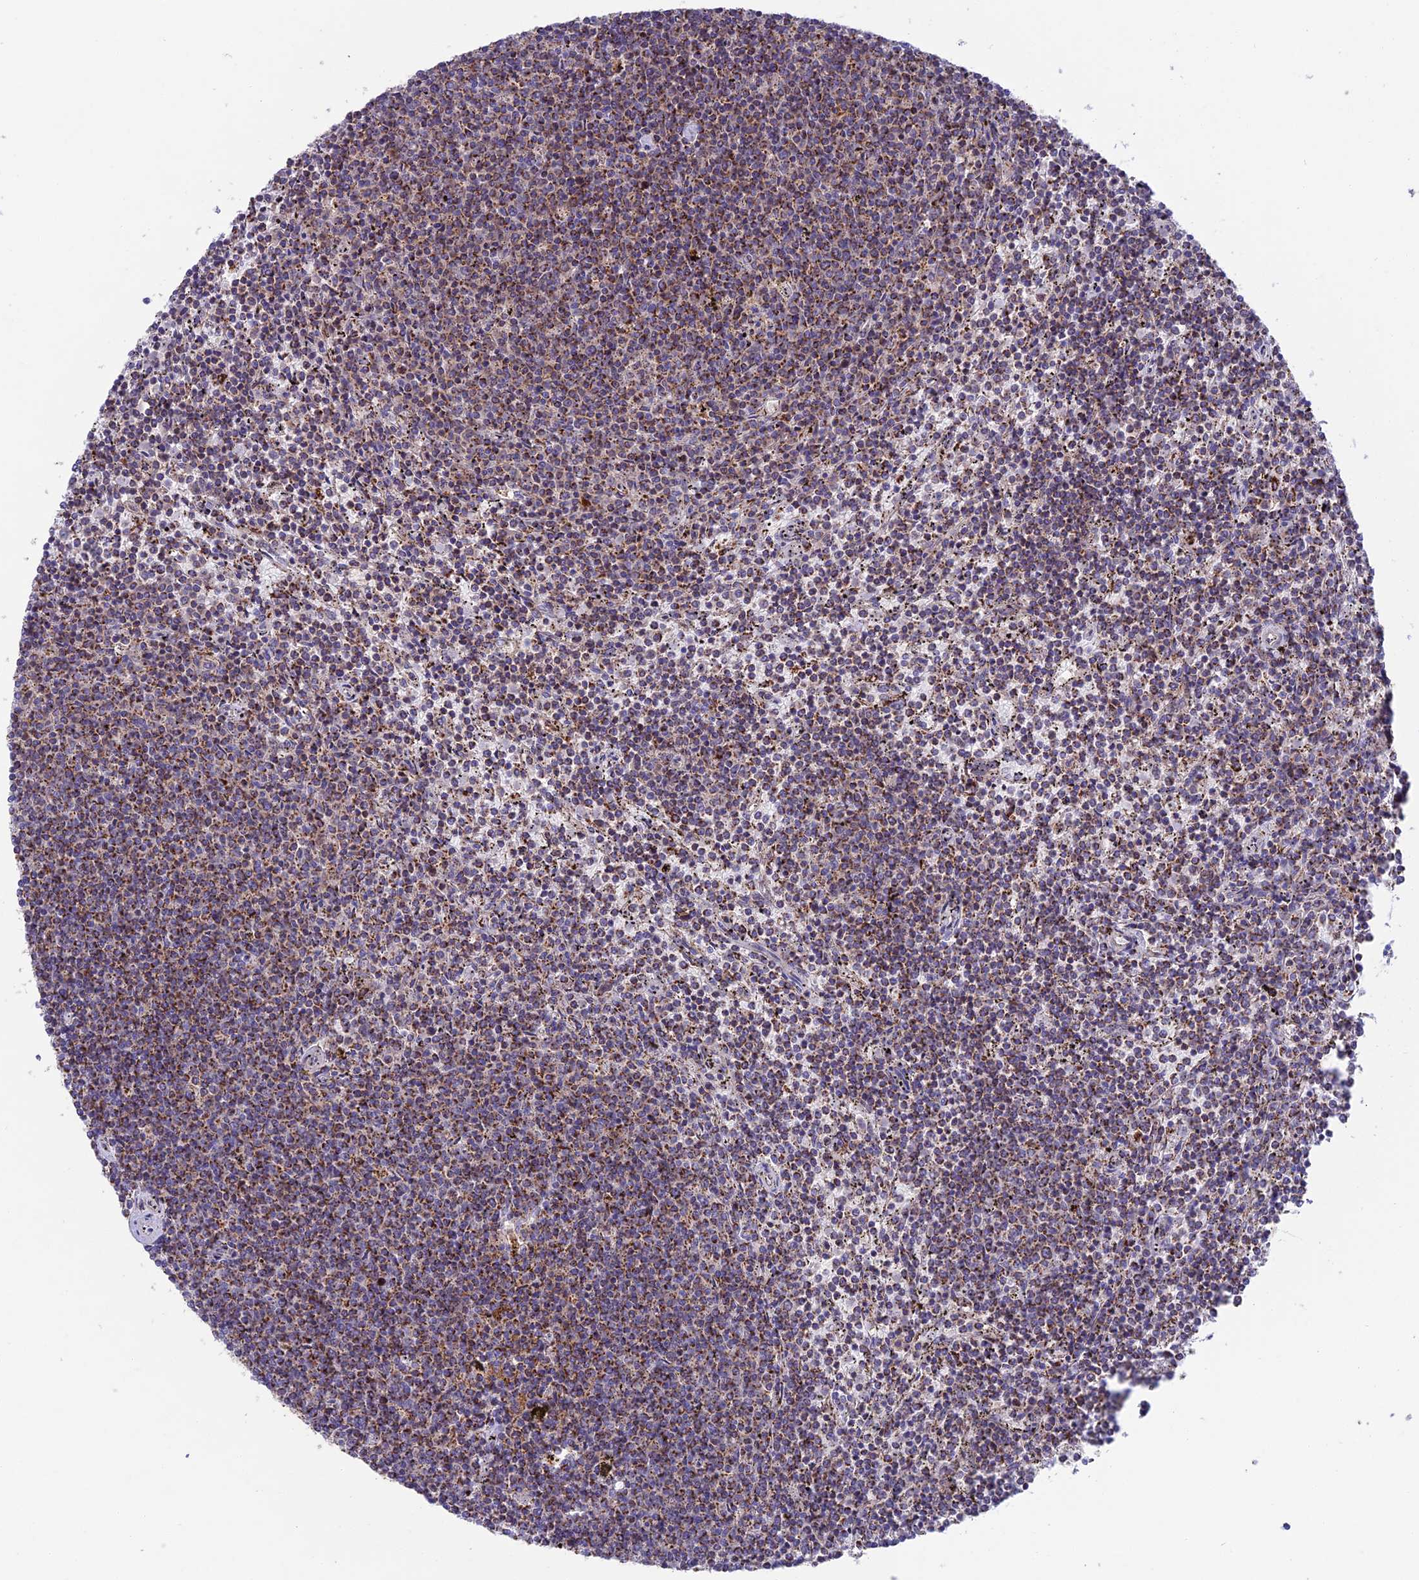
{"staining": {"intensity": "moderate", "quantity": "25%-75%", "location": "cytoplasmic/membranous"}, "tissue": "lymphoma", "cell_type": "Tumor cells", "image_type": "cancer", "snomed": [{"axis": "morphology", "description": "Malignant lymphoma, non-Hodgkin's type, Low grade"}, {"axis": "topography", "description": "Spleen"}], "caption": "Low-grade malignant lymphoma, non-Hodgkin's type stained for a protein (brown) displays moderate cytoplasmic/membranous positive expression in about 25%-75% of tumor cells.", "gene": "CS", "patient": {"sex": "female", "age": 50}}